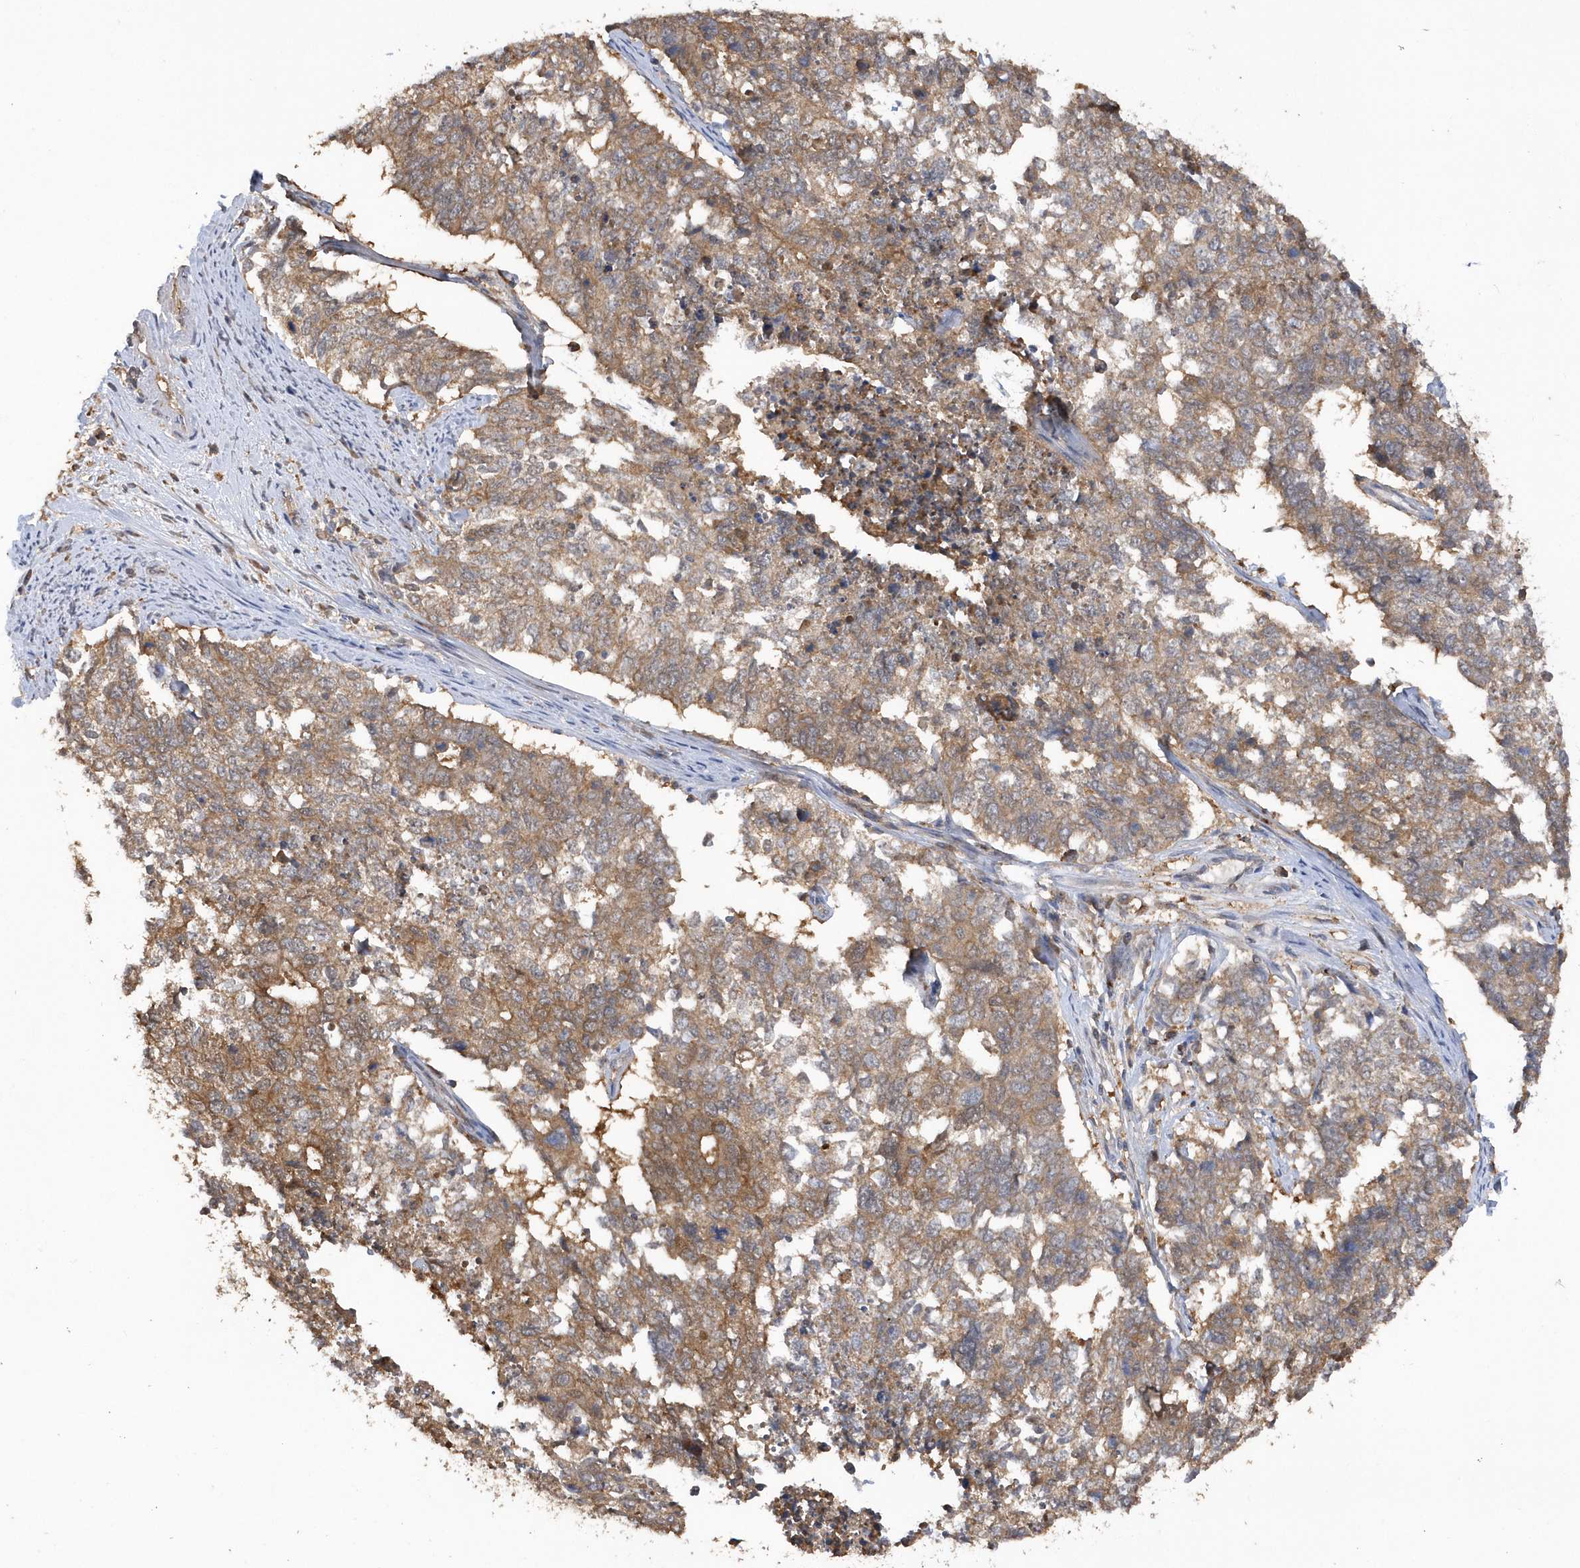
{"staining": {"intensity": "moderate", "quantity": ">75%", "location": "cytoplasmic/membranous"}, "tissue": "cervical cancer", "cell_type": "Tumor cells", "image_type": "cancer", "snomed": [{"axis": "morphology", "description": "Squamous cell carcinoma, NOS"}, {"axis": "topography", "description": "Cervix"}], "caption": "Immunohistochemical staining of cervical cancer (squamous cell carcinoma) displays moderate cytoplasmic/membranous protein staining in approximately >75% of tumor cells.", "gene": "RPE", "patient": {"sex": "female", "age": 63}}